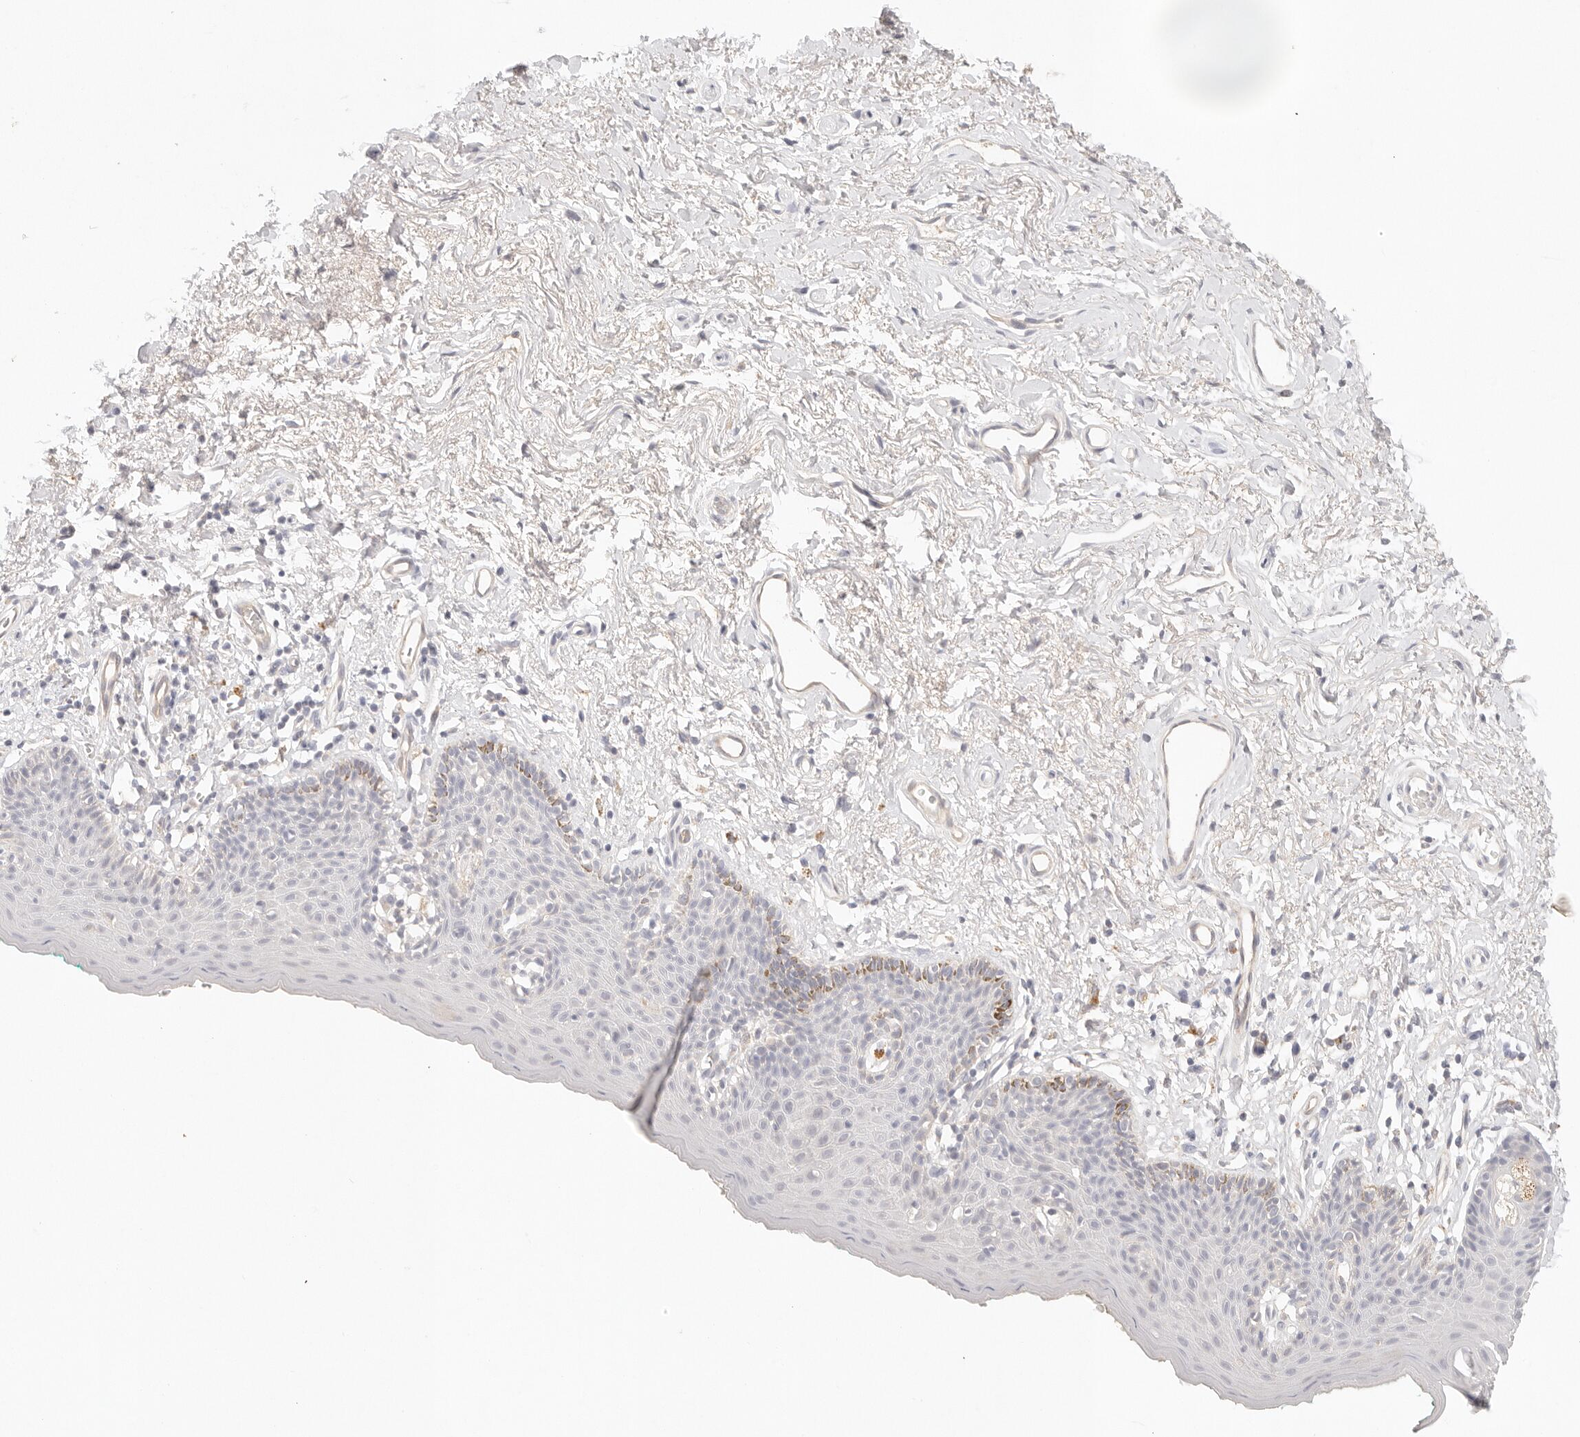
{"staining": {"intensity": "moderate", "quantity": "<25%", "location": "cytoplasmic/membranous"}, "tissue": "skin", "cell_type": "Epidermal cells", "image_type": "normal", "snomed": [{"axis": "morphology", "description": "Normal tissue, NOS"}, {"axis": "topography", "description": "Vulva"}], "caption": "Protein analysis of normal skin shows moderate cytoplasmic/membranous positivity in about <25% of epidermal cells.", "gene": "SPHK1", "patient": {"sex": "female", "age": 66}}